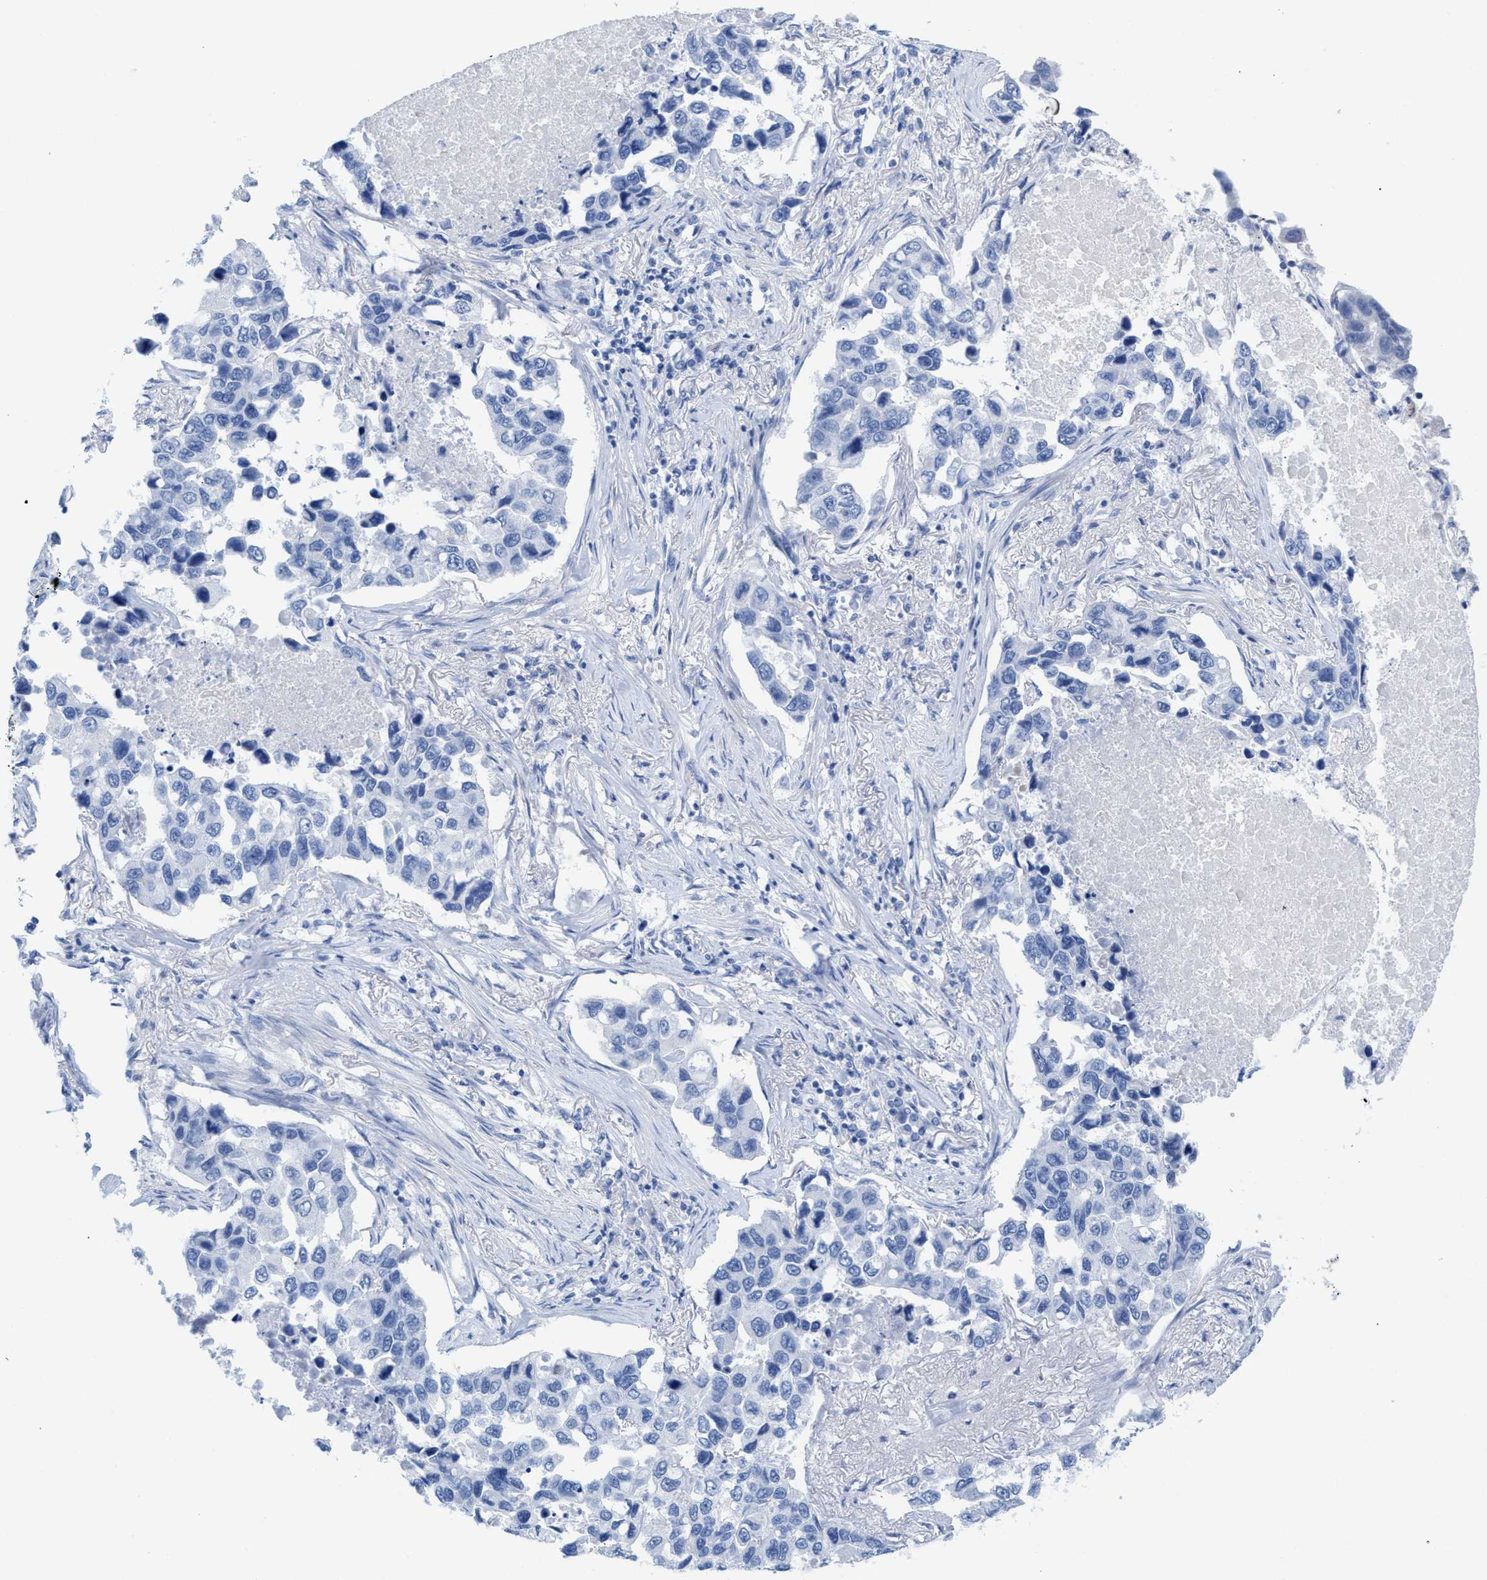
{"staining": {"intensity": "negative", "quantity": "none", "location": "none"}, "tissue": "lung cancer", "cell_type": "Tumor cells", "image_type": "cancer", "snomed": [{"axis": "morphology", "description": "Adenocarcinoma, NOS"}, {"axis": "topography", "description": "Lung"}], "caption": "Immunohistochemistry photomicrograph of neoplastic tissue: human adenocarcinoma (lung) stained with DAB reveals no significant protein expression in tumor cells.", "gene": "ANKFN1", "patient": {"sex": "male", "age": 64}}